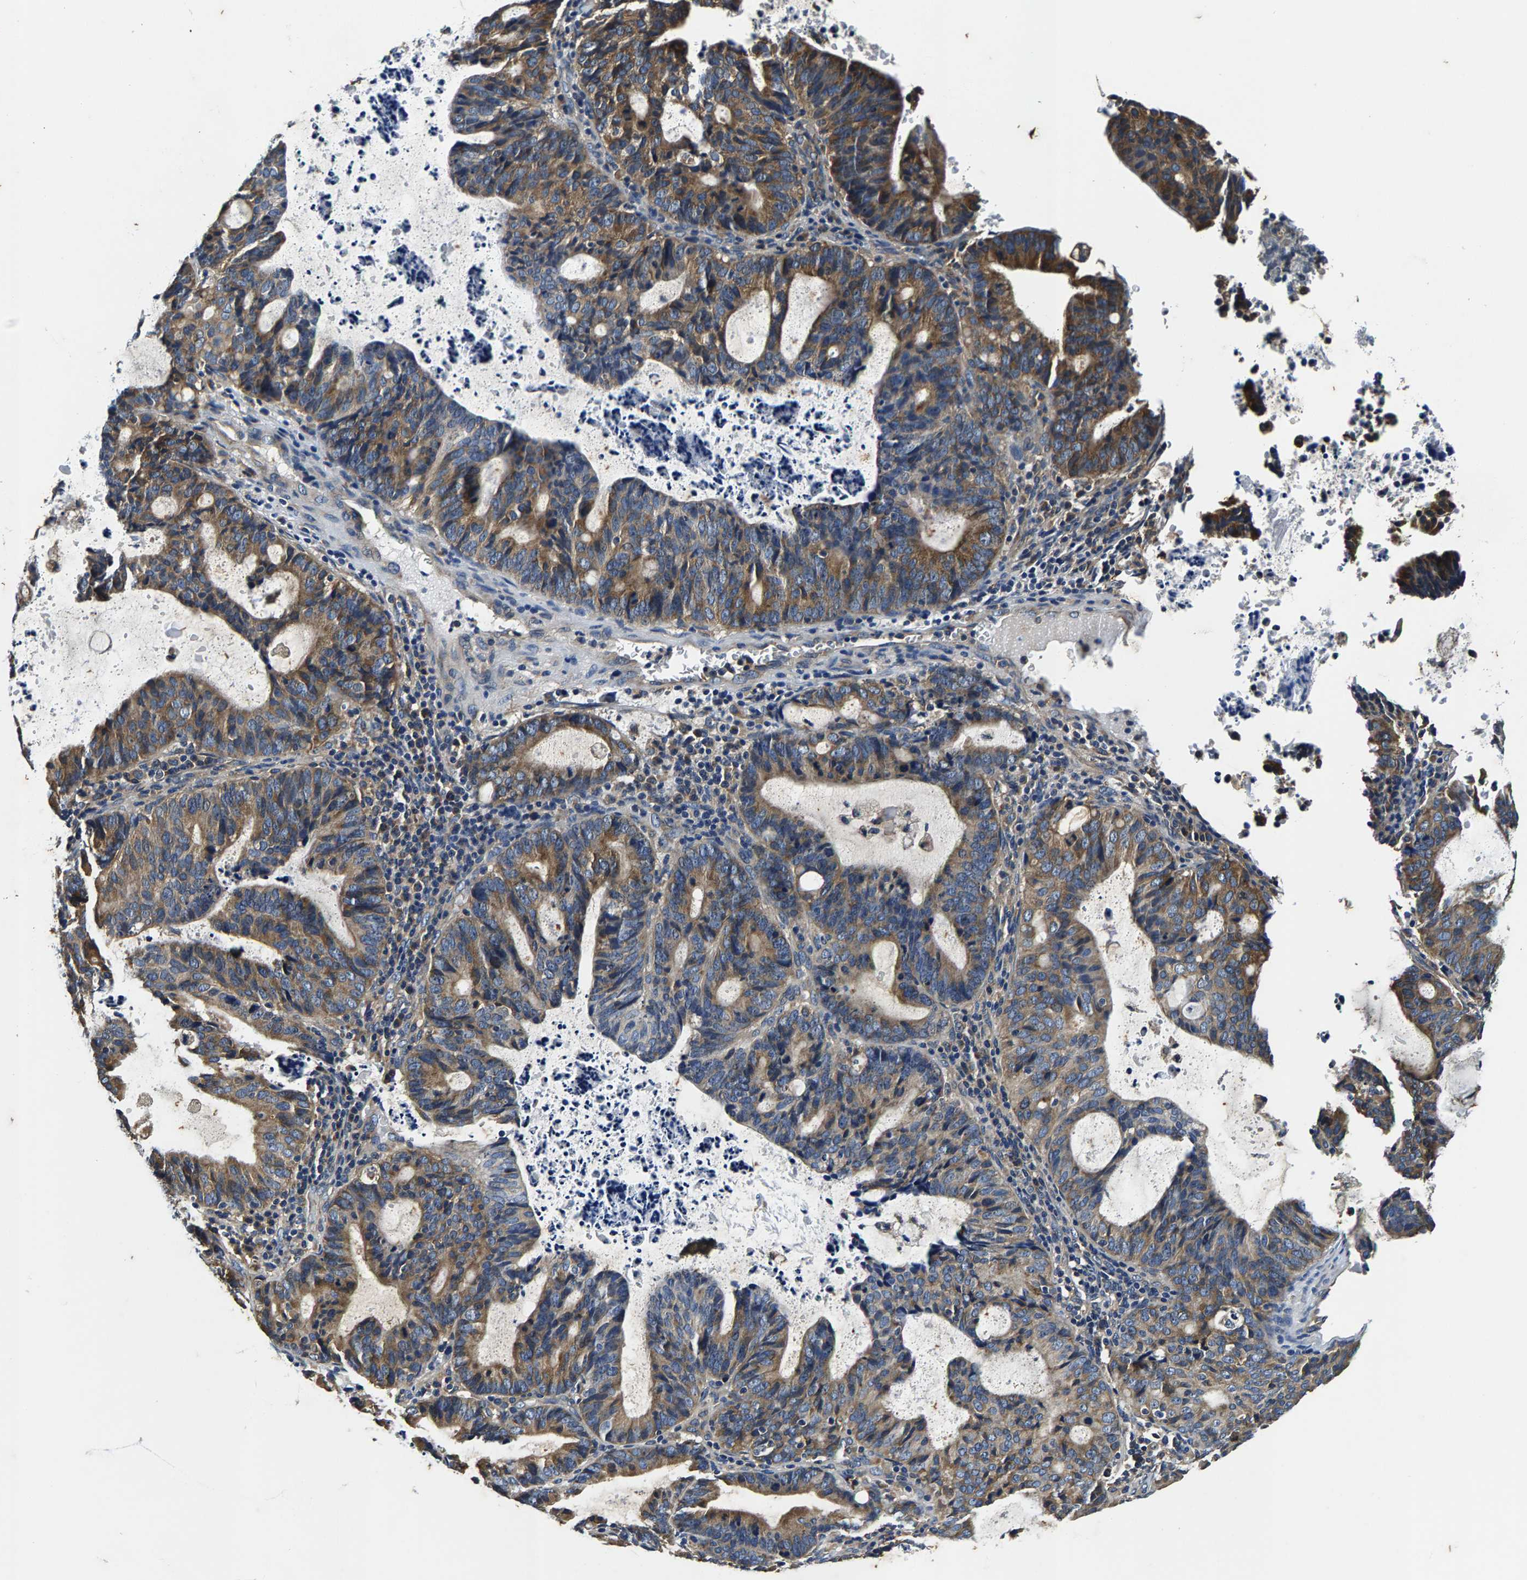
{"staining": {"intensity": "moderate", "quantity": "25%-75%", "location": "cytoplasmic/membranous"}, "tissue": "endometrial cancer", "cell_type": "Tumor cells", "image_type": "cancer", "snomed": [{"axis": "morphology", "description": "Adenocarcinoma, NOS"}, {"axis": "topography", "description": "Uterus"}], "caption": "This is a histology image of immunohistochemistry staining of endometrial cancer (adenocarcinoma), which shows moderate positivity in the cytoplasmic/membranous of tumor cells.", "gene": "PI4KB", "patient": {"sex": "female", "age": 83}}